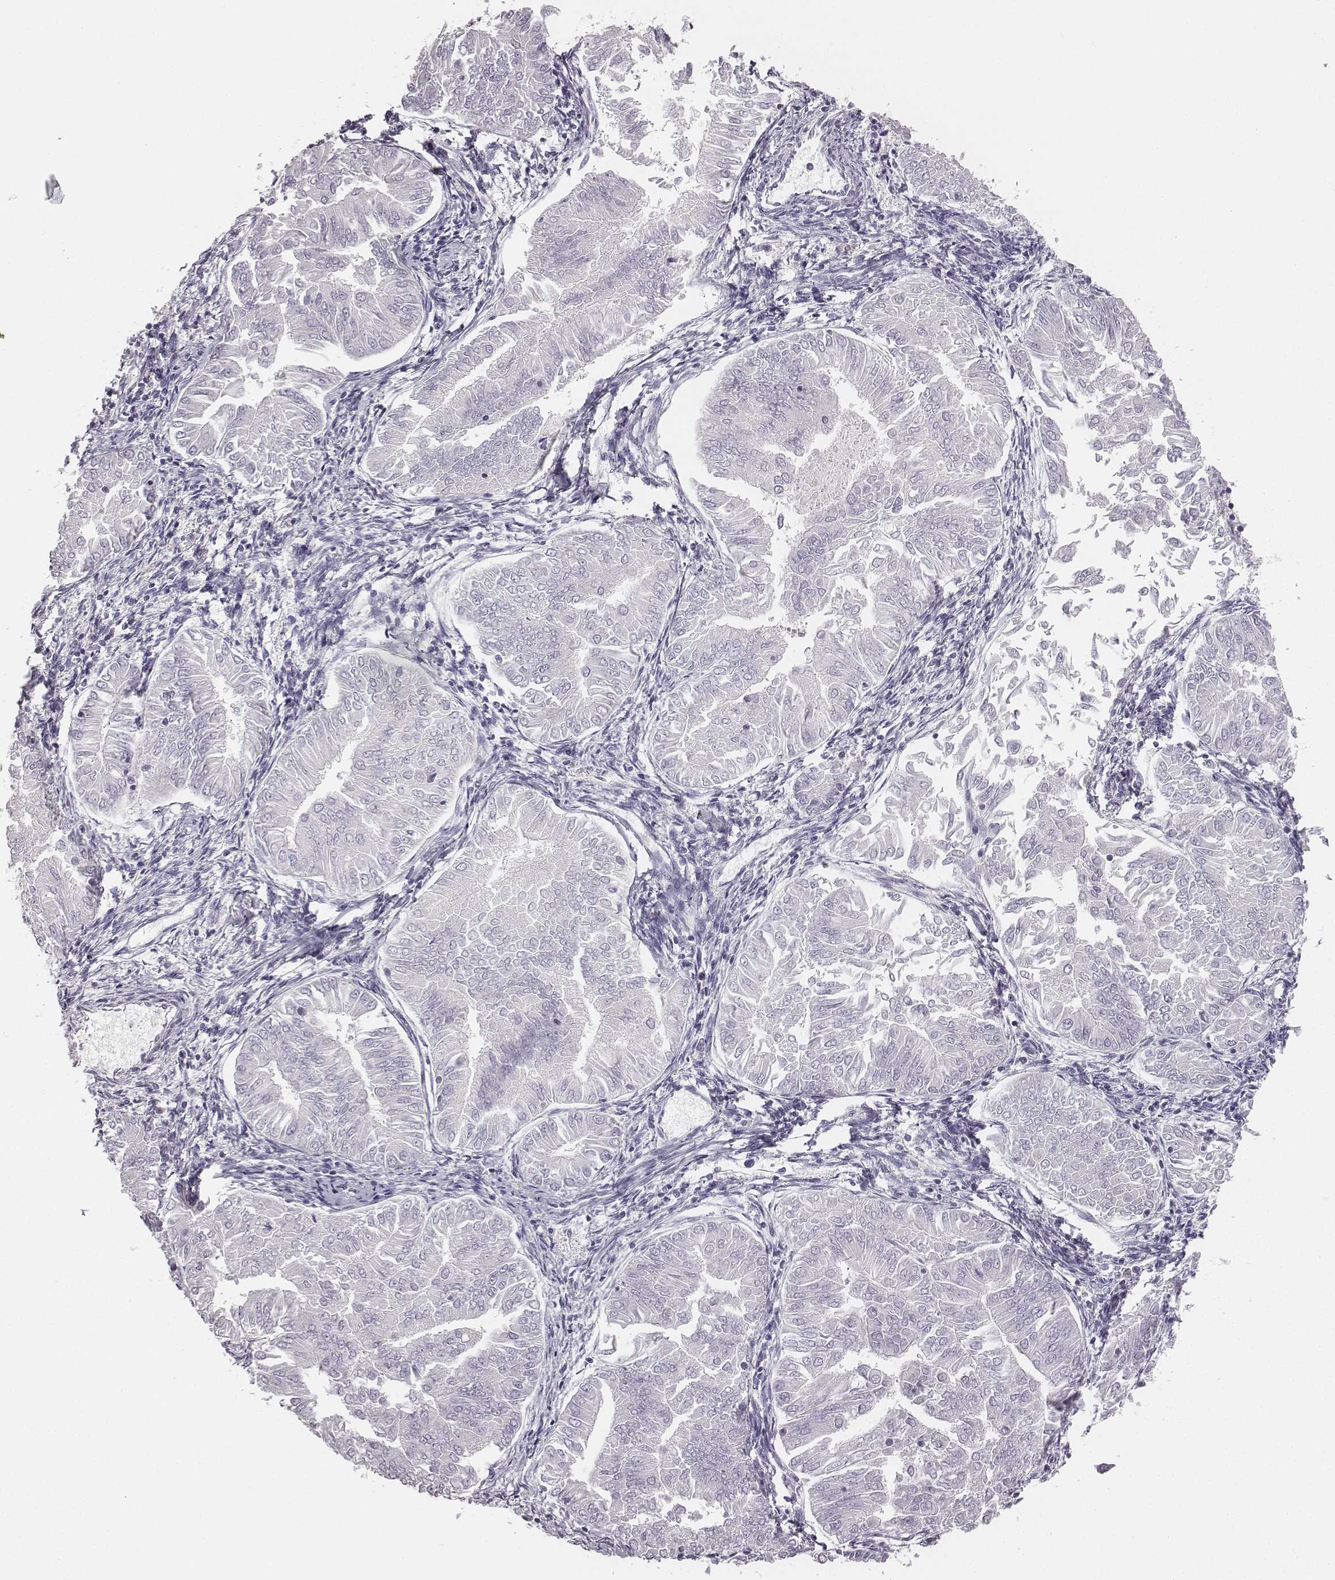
{"staining": {"intensity": "negative", "quantity": "none", "location": "none"}, "tissue": "endometrial cancer", "cell_type": "Tumor cells", "image_type": "cancer", "snomed": [{"axis": "morphology", "description": "Adenocarcinoma, NOS"}, {"axis": "topography", "description": "Endometrium"}], "caption": "There is no significant positivity in tumor cells of endometrial cancer.", "gene": "ADAM7", "patient": {"sex": "female", "age": 53}}